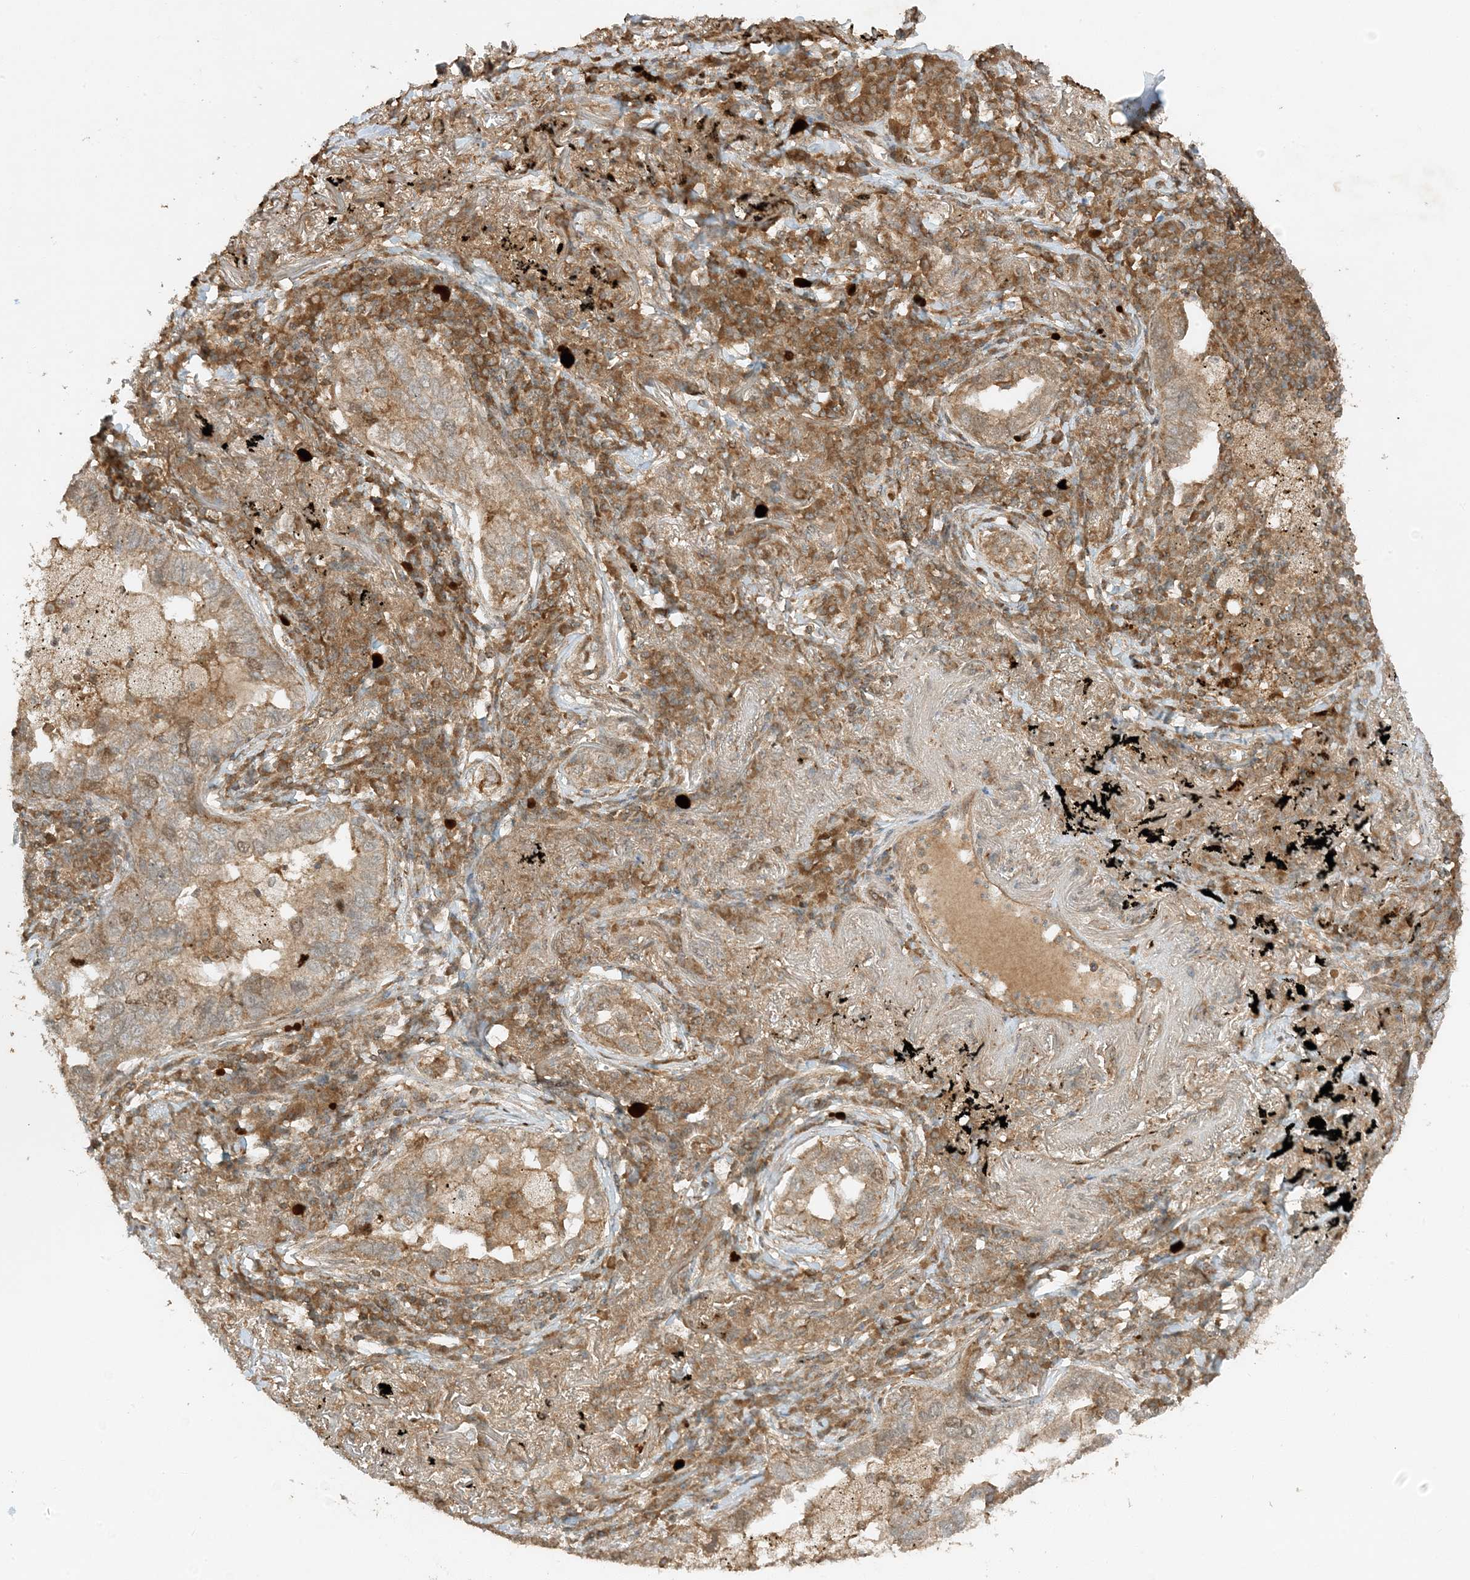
{"staining": {"intensity": "weak", "quantity": ">75%", "location": "cytoplasmic/membranous"}, "tissue": "lung cancer", "cell_type": "Tumor cells", "image_type": "cancer", "snomed": [{"axis": "morphology", "description": "Adenocarcinoma, NOS"}, {"axis": "topography", "description": "Lung"}], "caption": "Lung cancer (adenocarcinoma) was stained to show a protein in brown. There is low levels of weak cytoplasmic/membranous staining in approximately >75% of tumor cells.", "gene": "XRN1", "patient": {"sex": "male", "age": 65}}